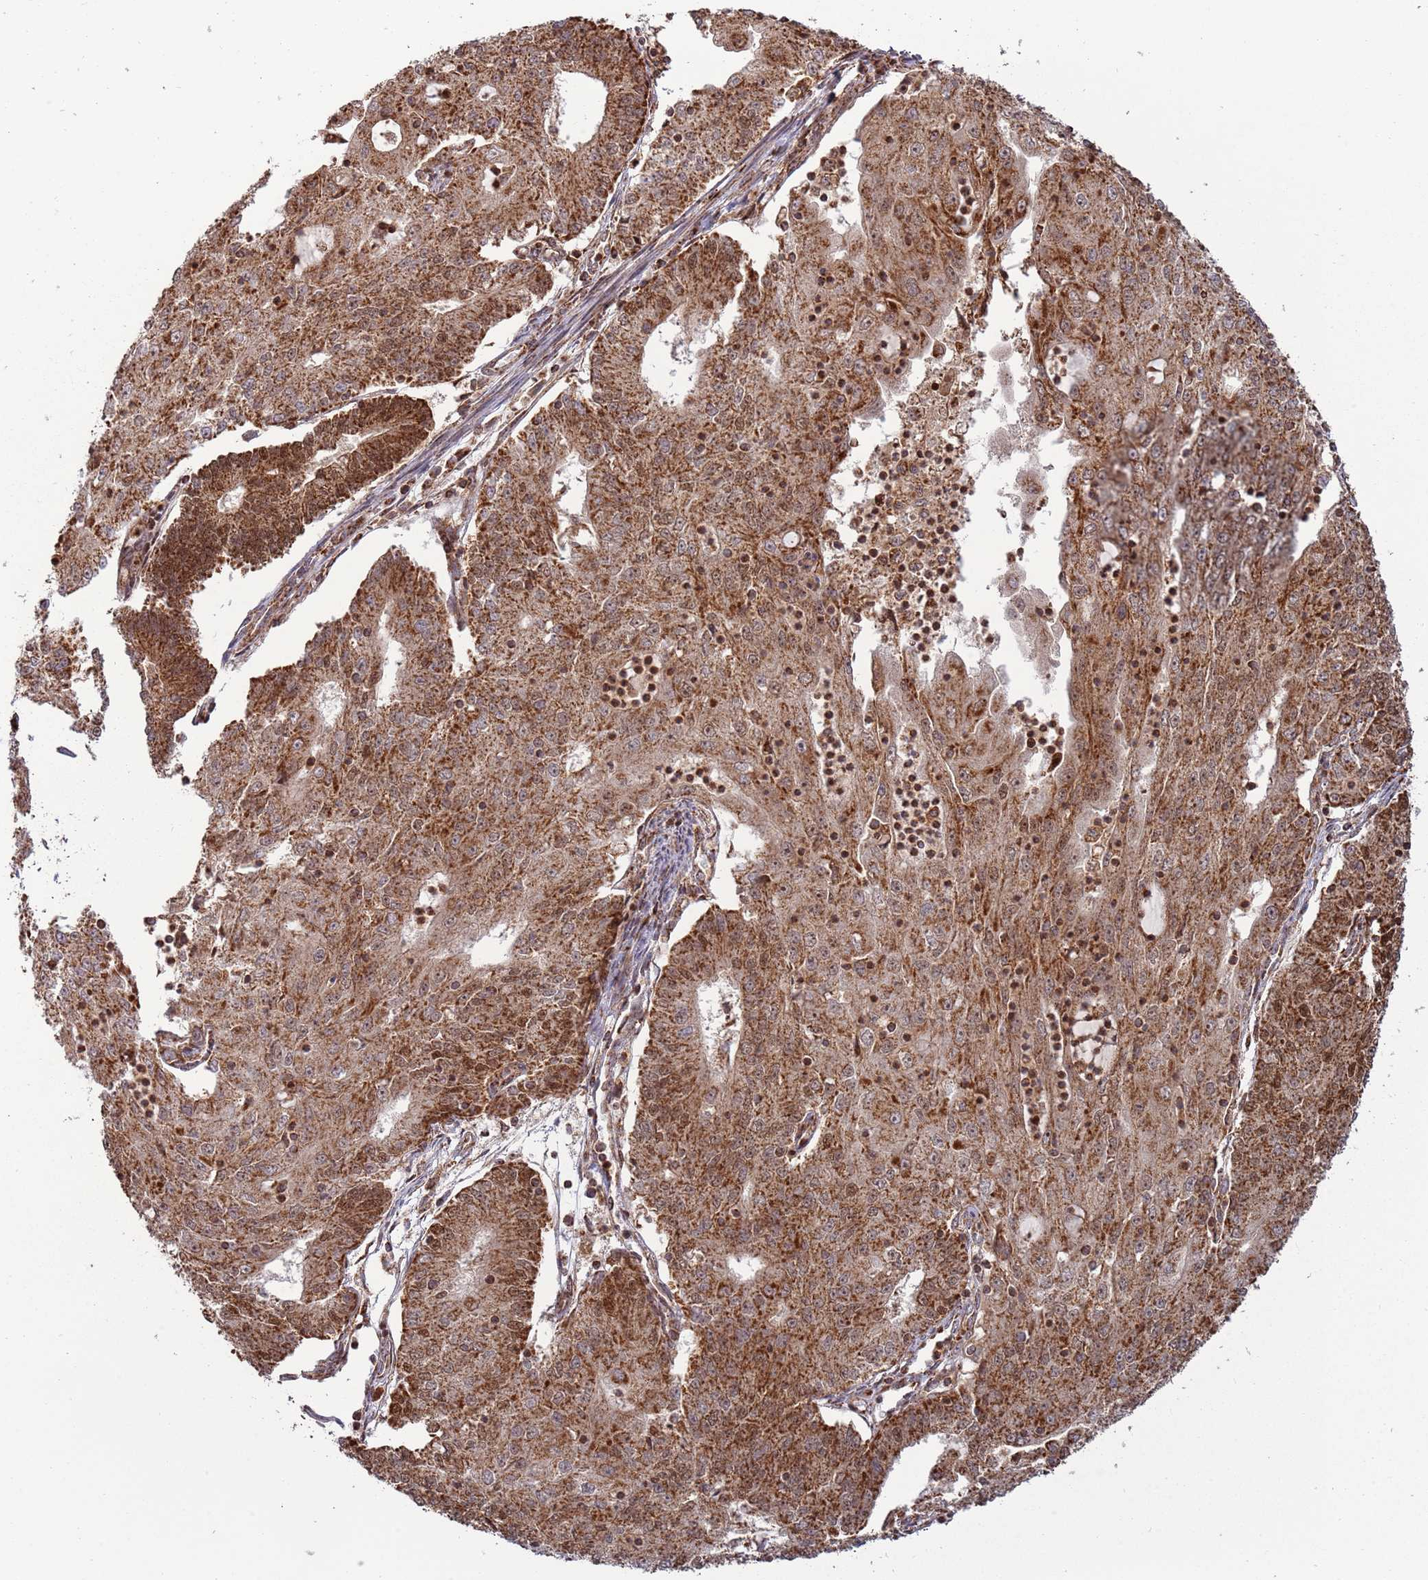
{"staining": {"intensity": "strong", "quantity": ">75%", "location": "cytoplasmic/membranous,nuclear"}, "tissue": "endometrial cancer", "cell_type": "Tumor cells", "image_type": "cancer", "snomed": [{"axis": "morphology", "description": "Adenocarcinoma, NOS"}, {"axis": "topography", "description": "Endometrium"}], "caption": "Immunohistochemical staining of human endometrial adenocarcinoma reveals strong cytoplasmic/membranous and nuclear protein staining in about >75% of tumor cells. Nuclei are stained in blue.", "gene": "RCOR2", "patient": {"sex": "female", "age": 56}}